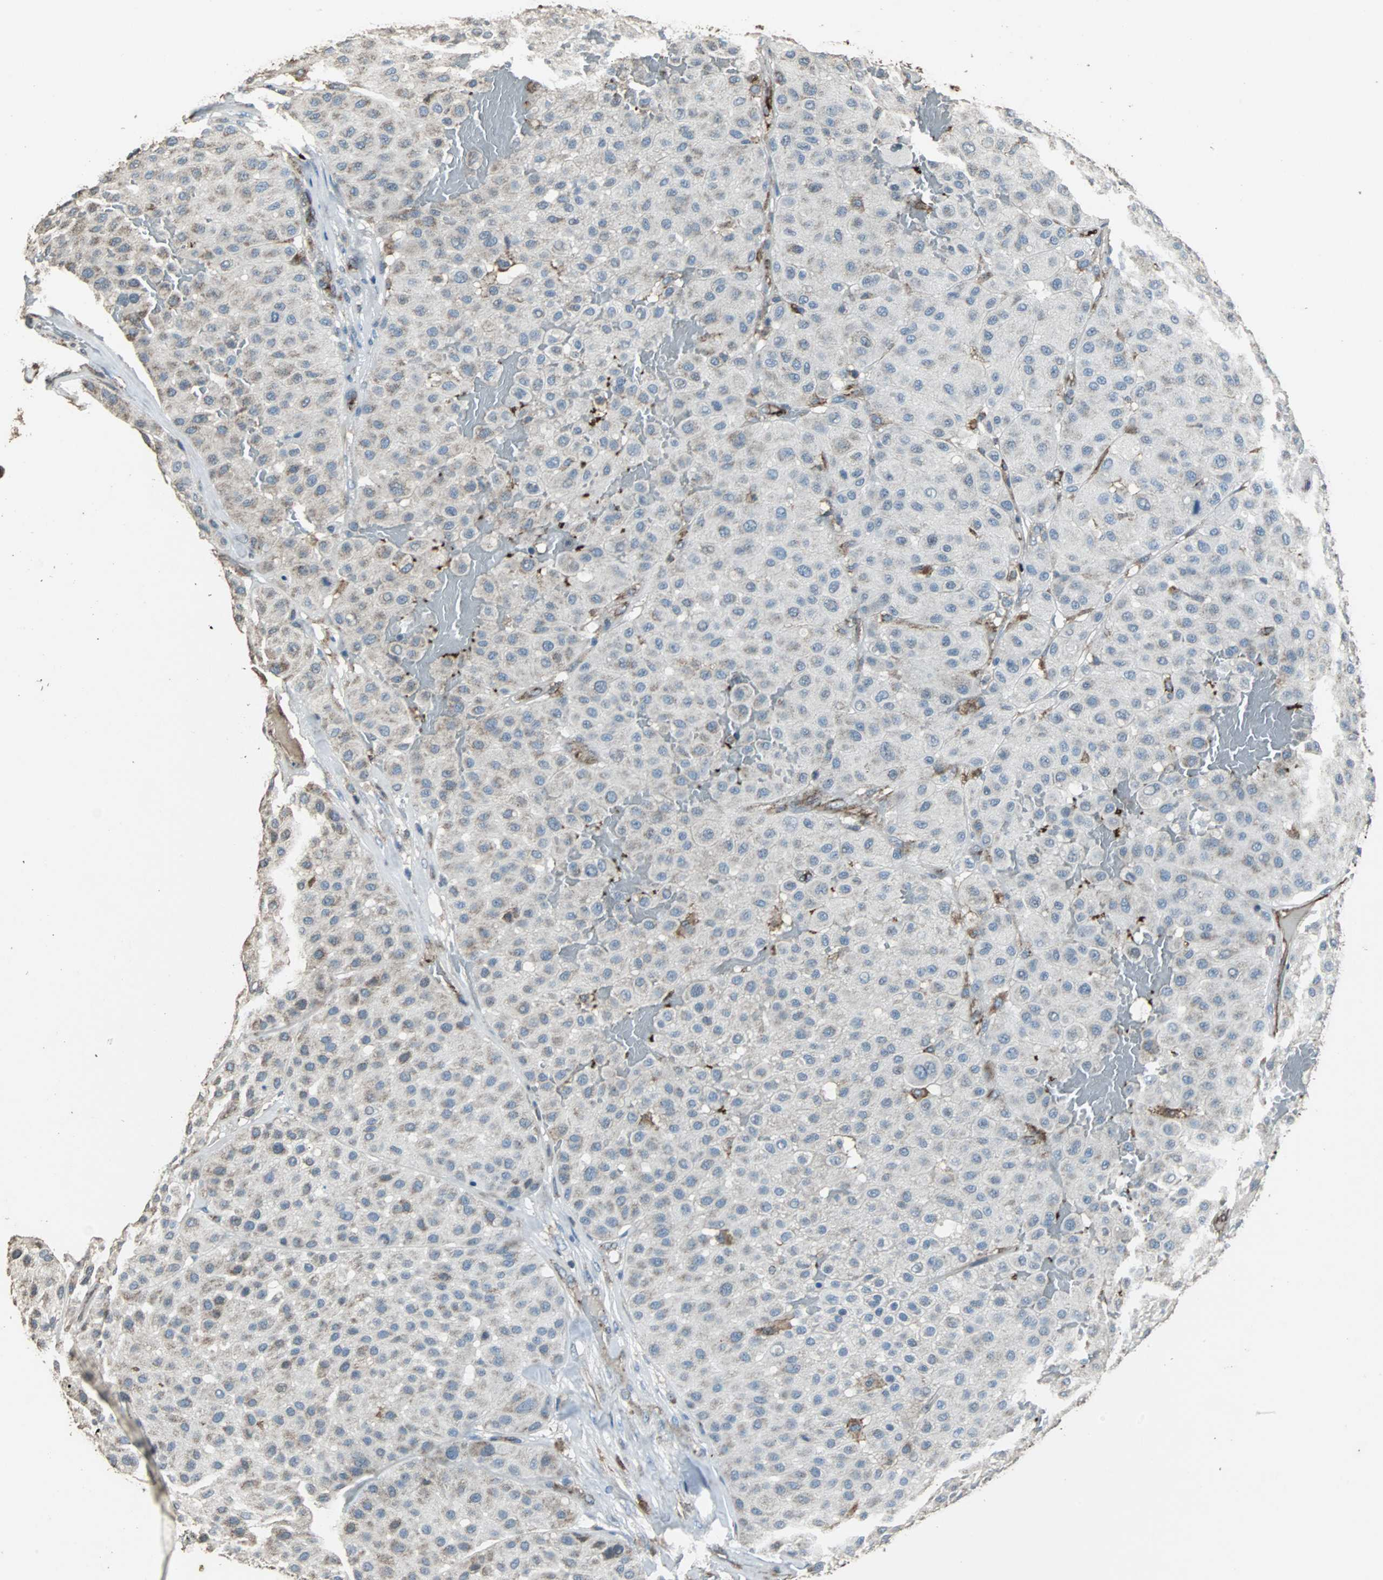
{"staining": {"intensity": "negative", "quantity": "none", "location": "none"}, "tissue": "melanoma", "cell_type": "Tumor cells", "image_type": "cancer", "snomed": [{"axis": "morphology", "description": "Normal tissue, NOS"}, {"axis": "morphology", "description": "Malignant melanoma, Metastatic site"}, {"axis": "topography", "description": "Skin"}], "caption": "Tumor cells show no significant expression in malignant melanoma (metastatic site). (IHC, brightfield microscopy, high magnification).", "gene": "F11R", "patient": {"sex": "male", "age": 41}}